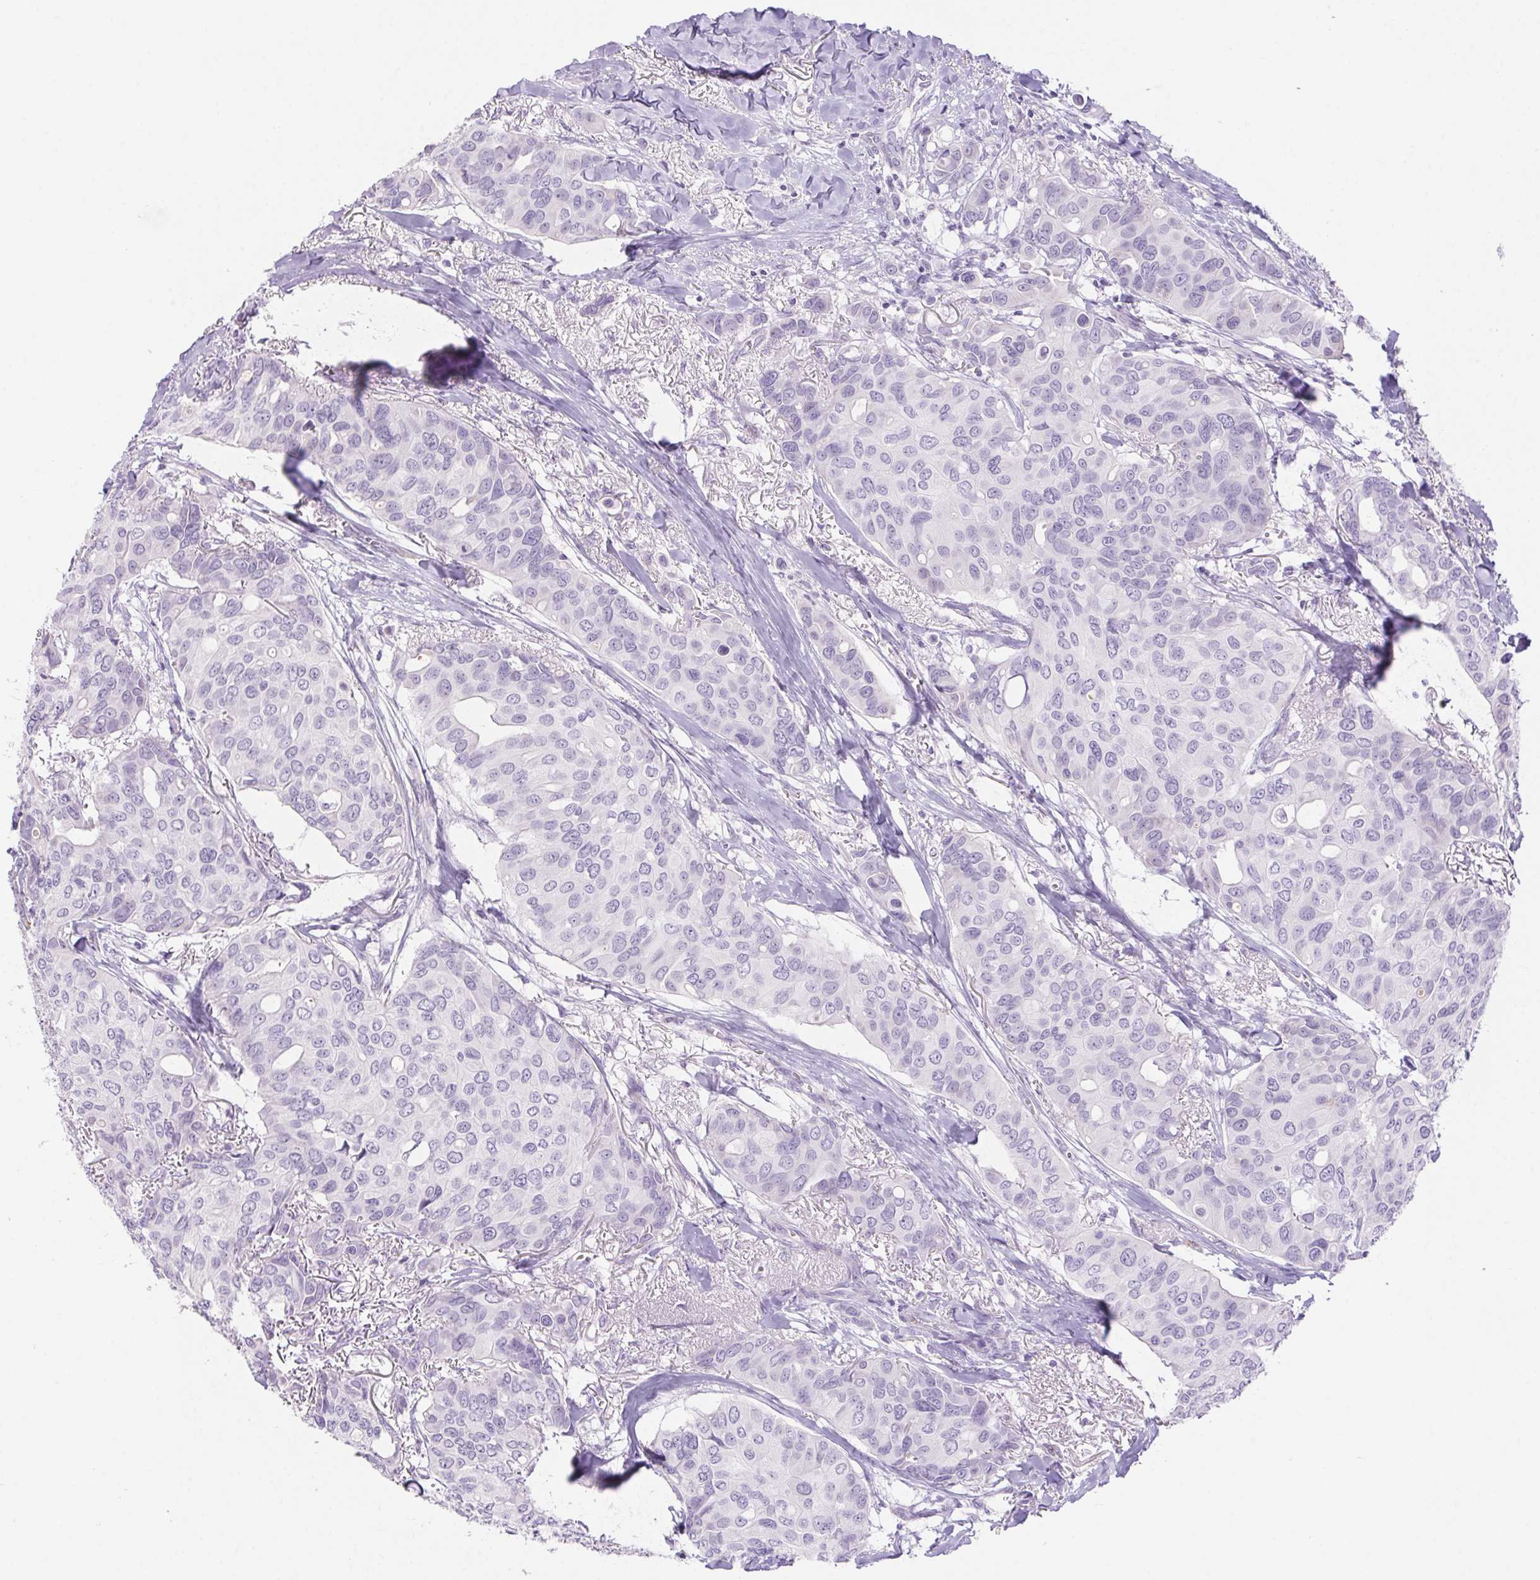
{"staining": {"intensity": "negative", "quantity": "none", "location": "none"}, "tissue": "breast cancer", "cell_type": "Tumor cells", "image_type": "cancer", "snomed": [{"axis": "morphology", "description": "Duct carcinoma"}, {"axis": "topography", "description": "Breast"}], "caption": "This is an immunohistochemistry photomicrograph of breast intraductal carcinoma. There is no expression in tumor cells.", "gene": "ERP27", "patient": {"sex": "female", "age": 54}}